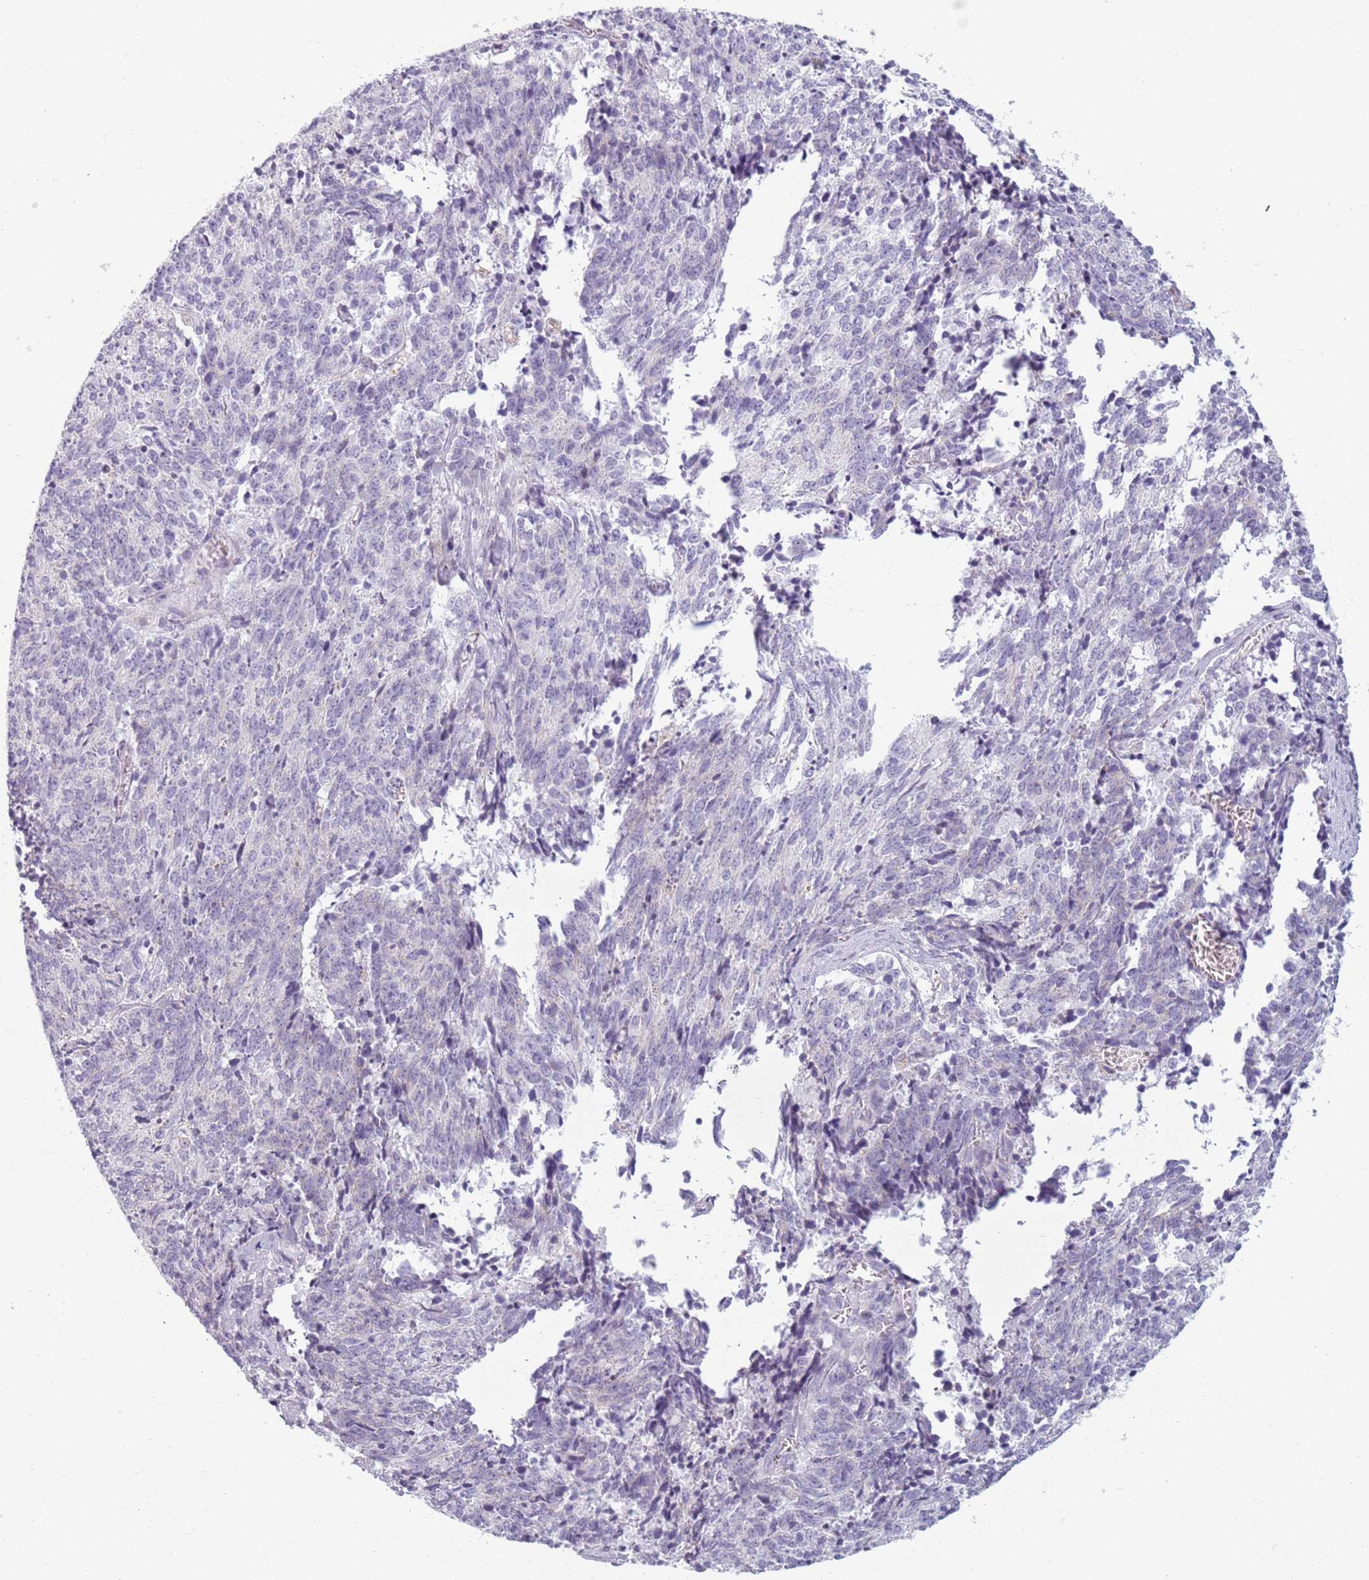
{"staining": {"intensity": "negative", "quantity": "none", "location": "none"}, "tissue": "cervical cancer", "cell_type": "Tumor cells", "image_type": "cancer", "snomed": [{"axis": "morphology", "description": "Squamous cell carcinoma, NOS"}, {"axis": "topography", "description": "Cervix"}], "caption": "Immunohistochemical staining of cervical cancer (squamous cell carcinoma) shows no significant positivity in tumor cells.", "gene": "MEGF8", "patient": {"sex": "female", "age": 29}}